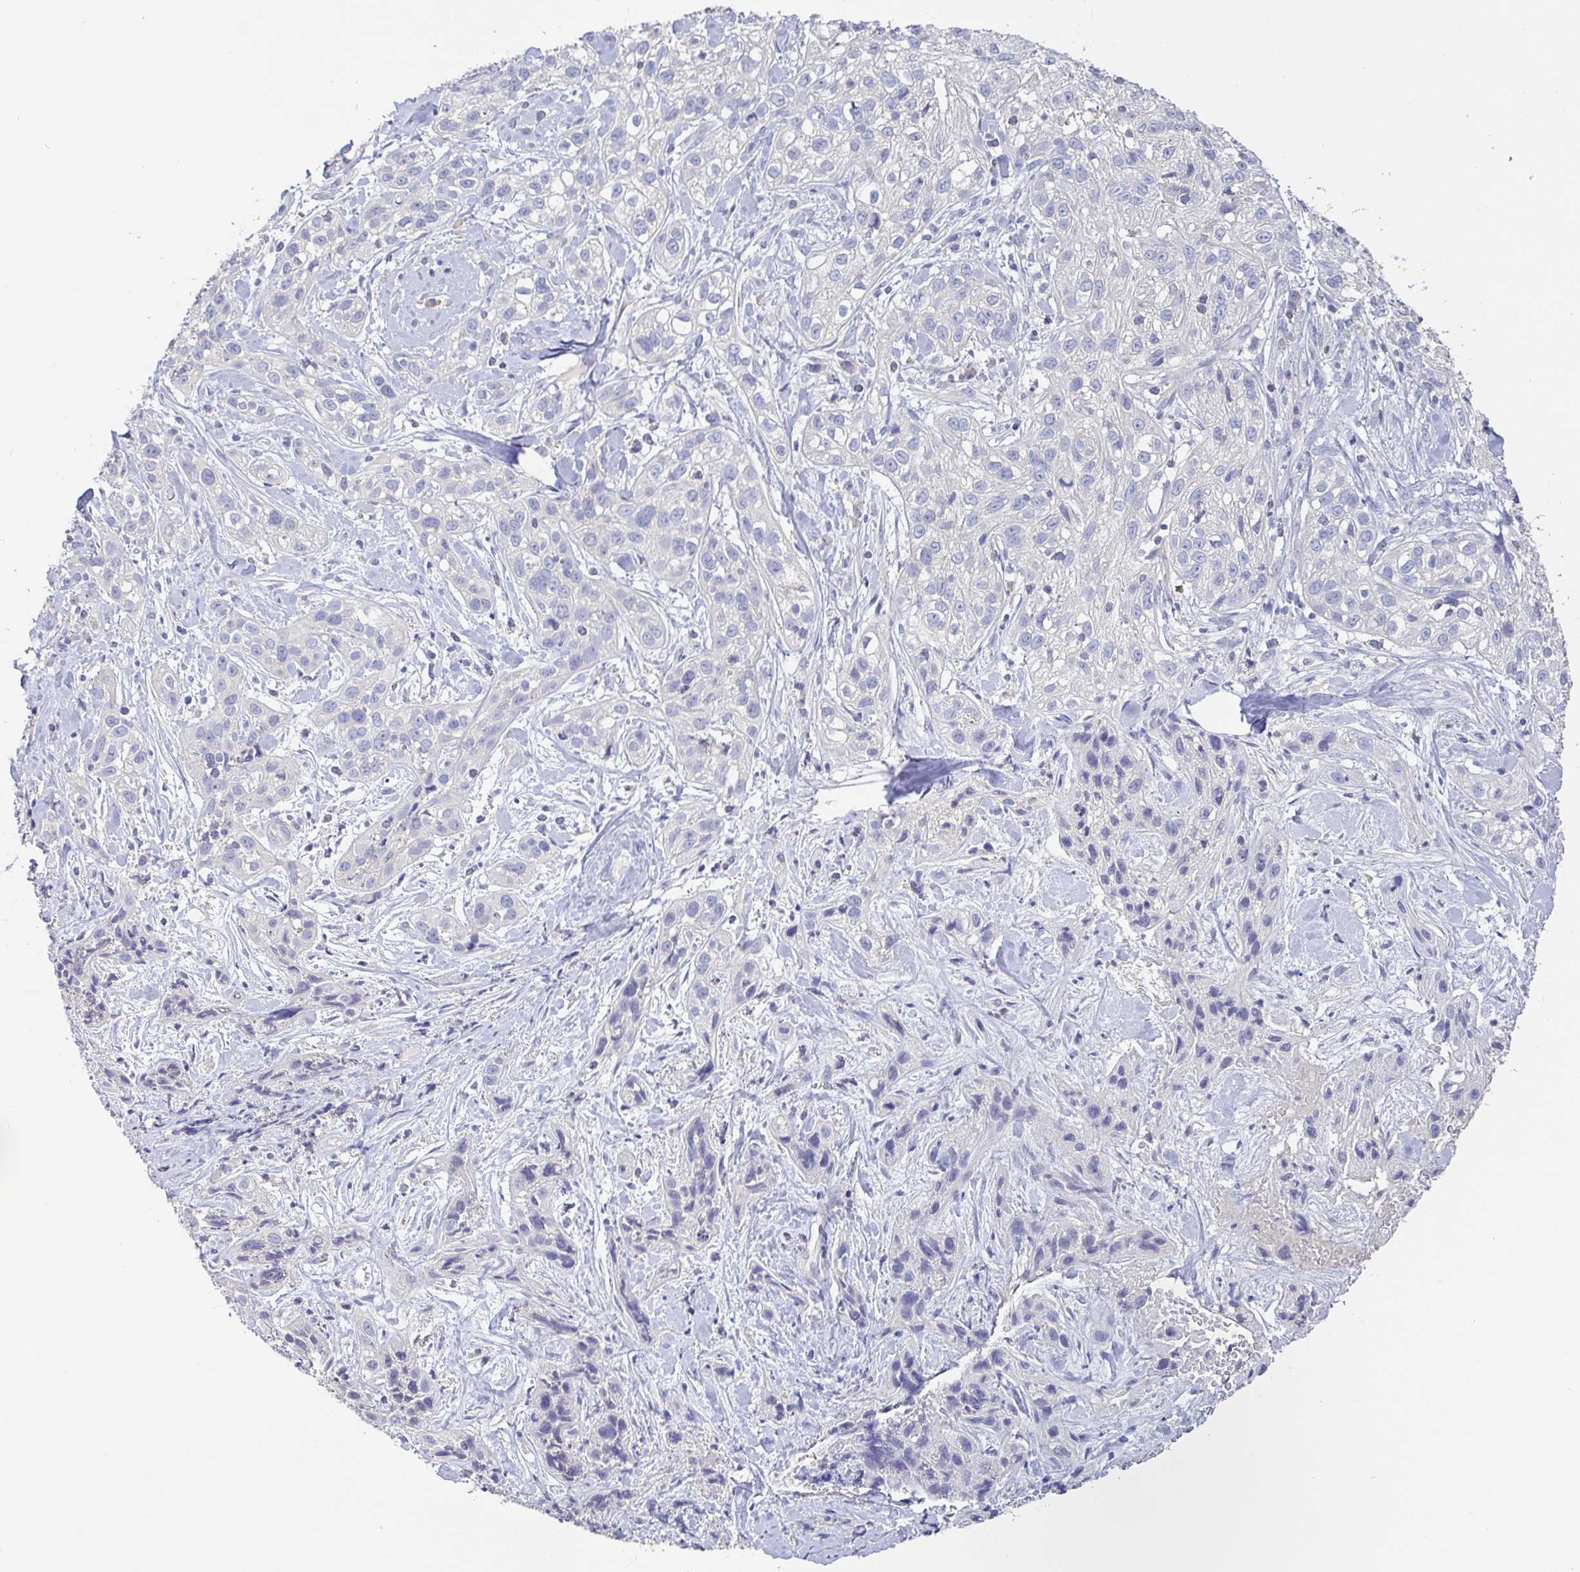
{"staining": {"intensity": "negative", "quantity": "none", "location": "none"}, "tissue": "skin cancer", "cell_type": "Tumor cells", "image_type": "cancer", "snomed": [{"axis": "morphology", "description": "Squamous cell carcinoma, NOS"}, {"axis": "topography", "description": "Skin"}], "caption": "A high-resolution photomicrograph shows immunohistochemistry staining of squamous cell carcinoma (skin), which exhibits no significant staining in tumor cells.", "gene": "PYGM", "patient": {"sex": "male", "age": 82}}